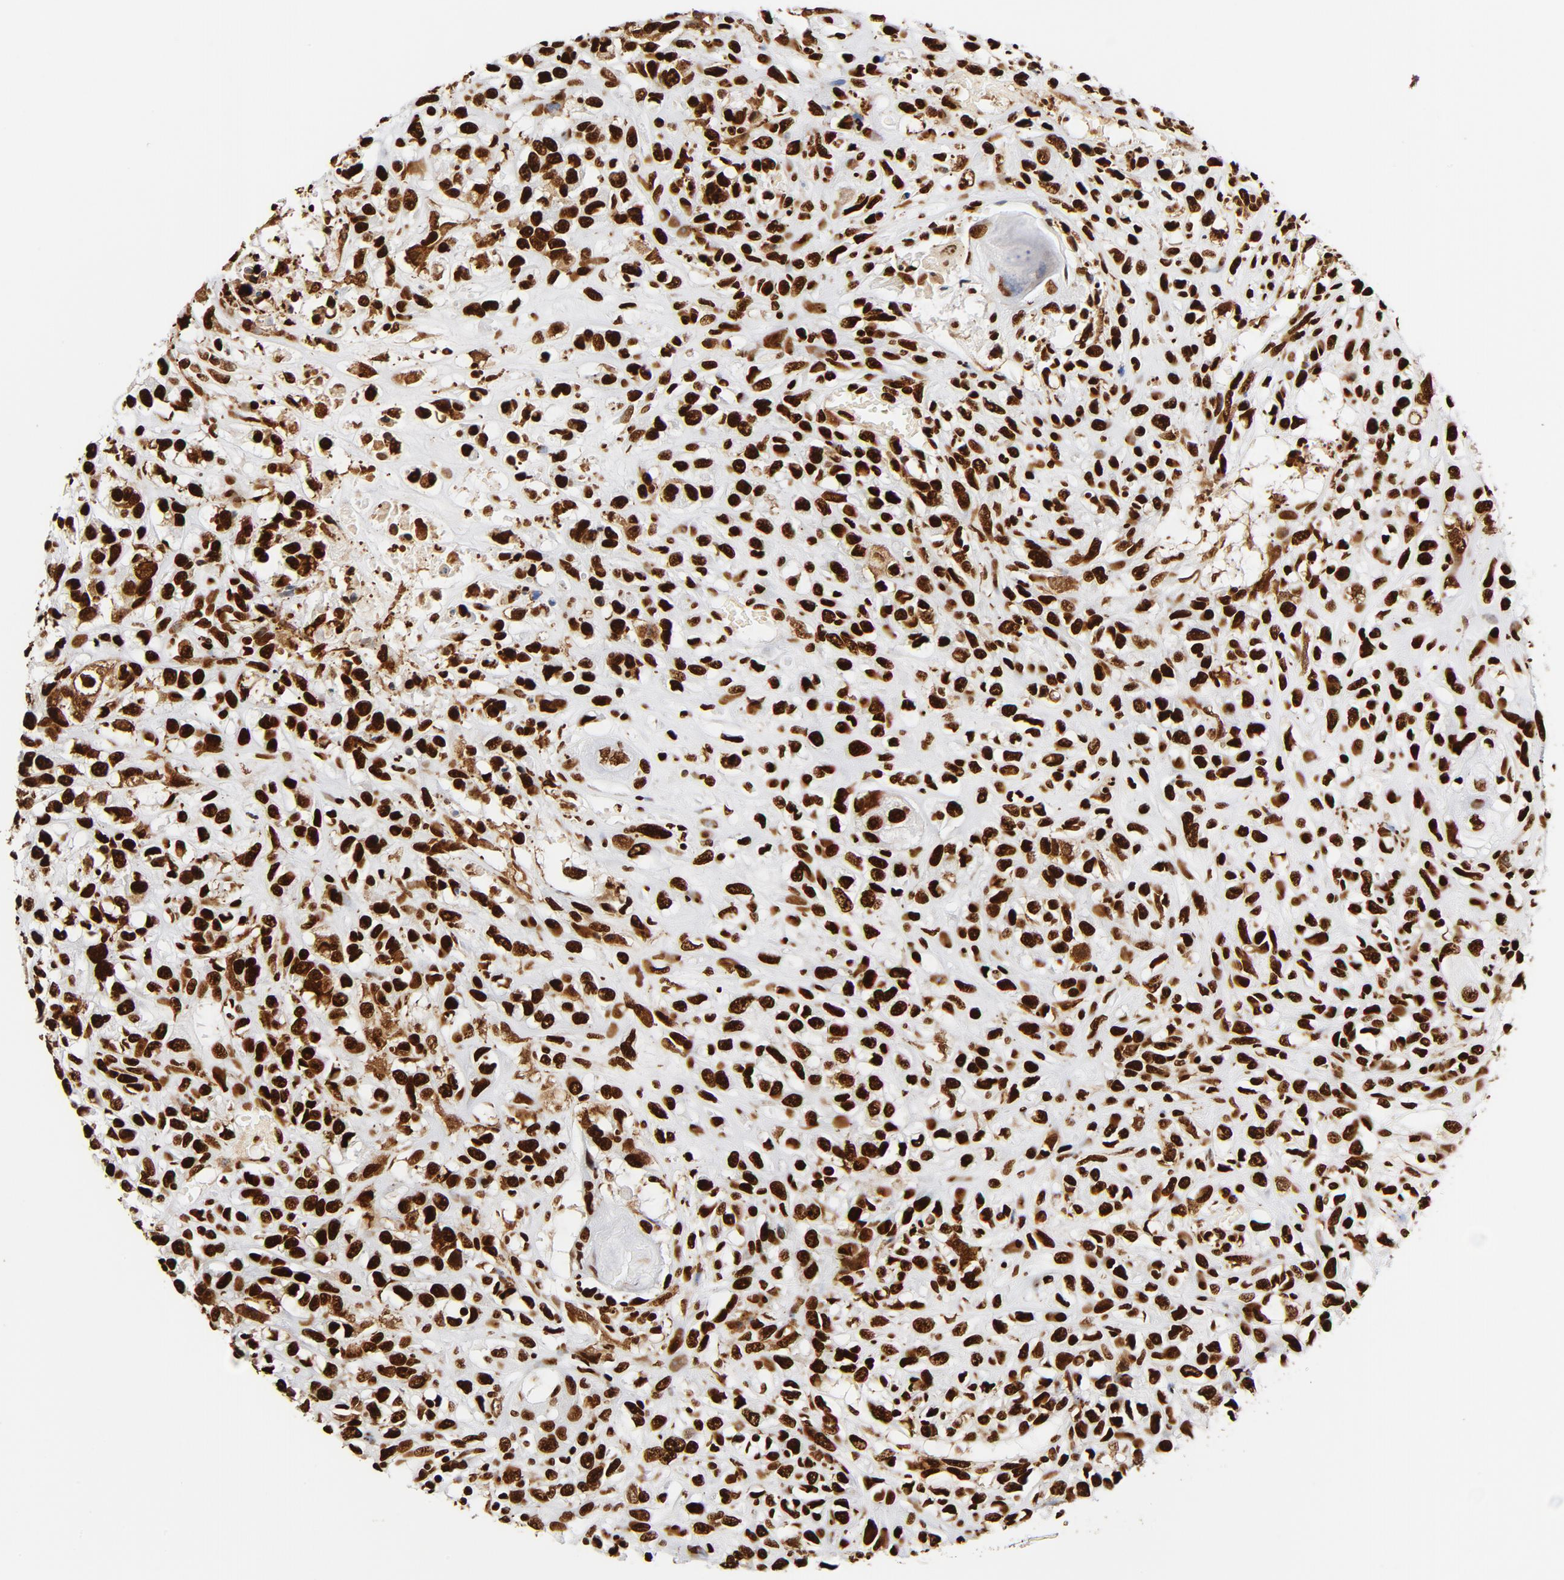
{"staining": {"intensity": "strong", "quantity": ">75%", "location": "nuclear"}, "tissue": "head and neck cancer", "cell_type": "Tumor cells", "image_type": "cancer", "snomed": [{"axis": "morphology", "description": "Necrosis, NOS"}, {"axis": "morphology", "description": "Neoplasm, malignant, NOS"}, {"axis": "topography", "description": "Salivary gland"}, {"axis": "topography", "description": "Head-Neck"}], "caption": "The immunohistochemical stain shows strong nuclear expression in tumor cells of head and neck cancer (malignant neoplasm) tissue.", "gene": "XRCC6", "patient": {"sex": "male", "age": 43}}